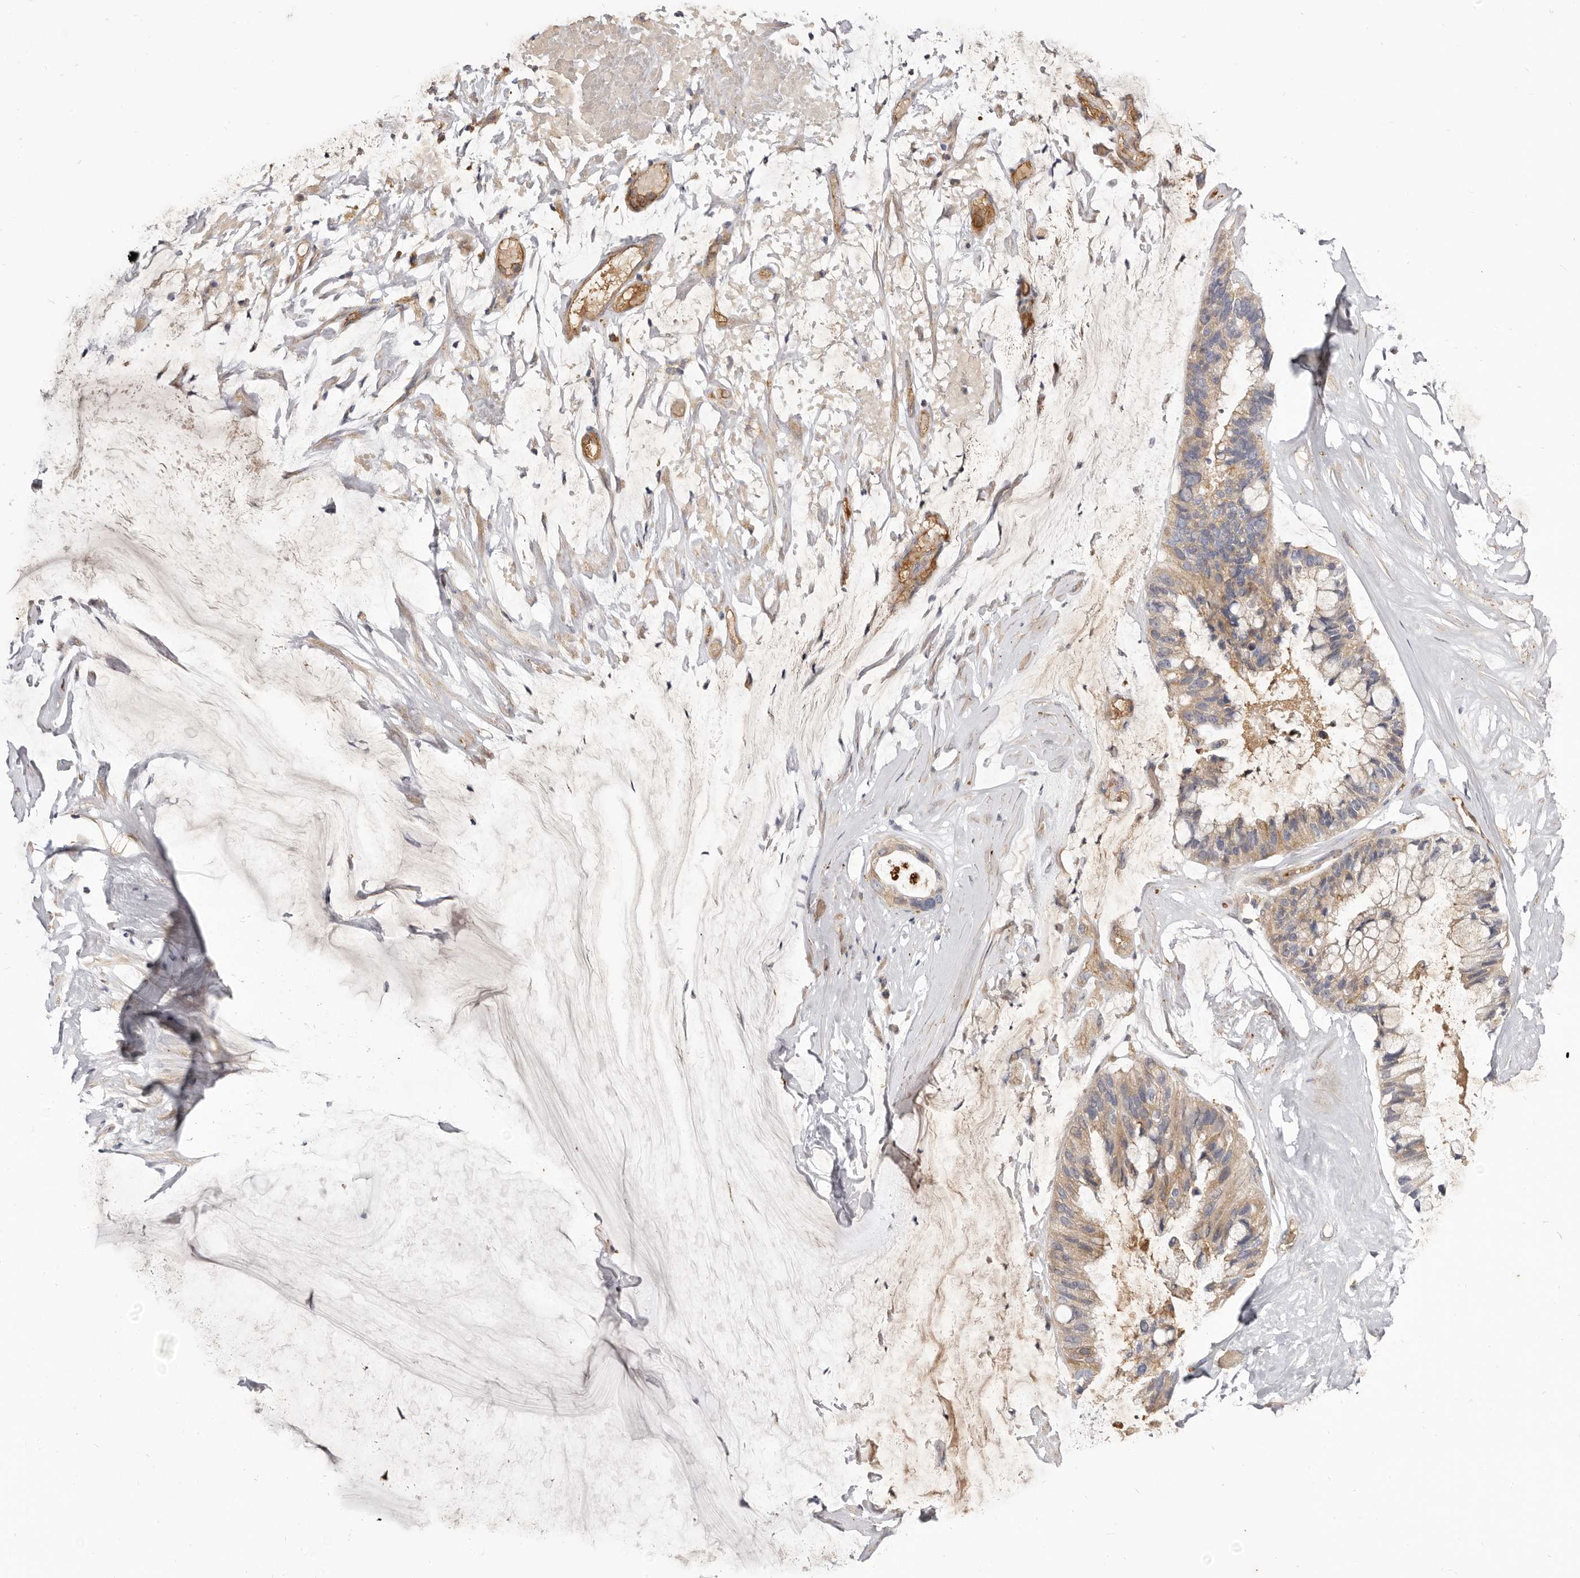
{"staining": {"intensity": "weak", "quantity": ">75%", "location": "cytoplasmic/membranous"}, "tissue": "ovarian cancer", "cell_type": "Tumor cells", "image_type": "cancer", "snomed": [{"axis": "morphology", "description": "Cystadenocarcinoma, mucinous, NOS"}, {"axis": "topography", "description": "Ovary"}], "caption": "Brown immunohistochemical staining in ovarian mucinous cystadenocarcinoma displays weak cytoplasmic/membranous staining in approximately >75% of tumor cells.", "gene": "ADAMTS9", "patient": {"sex": "female", "age": 39}}